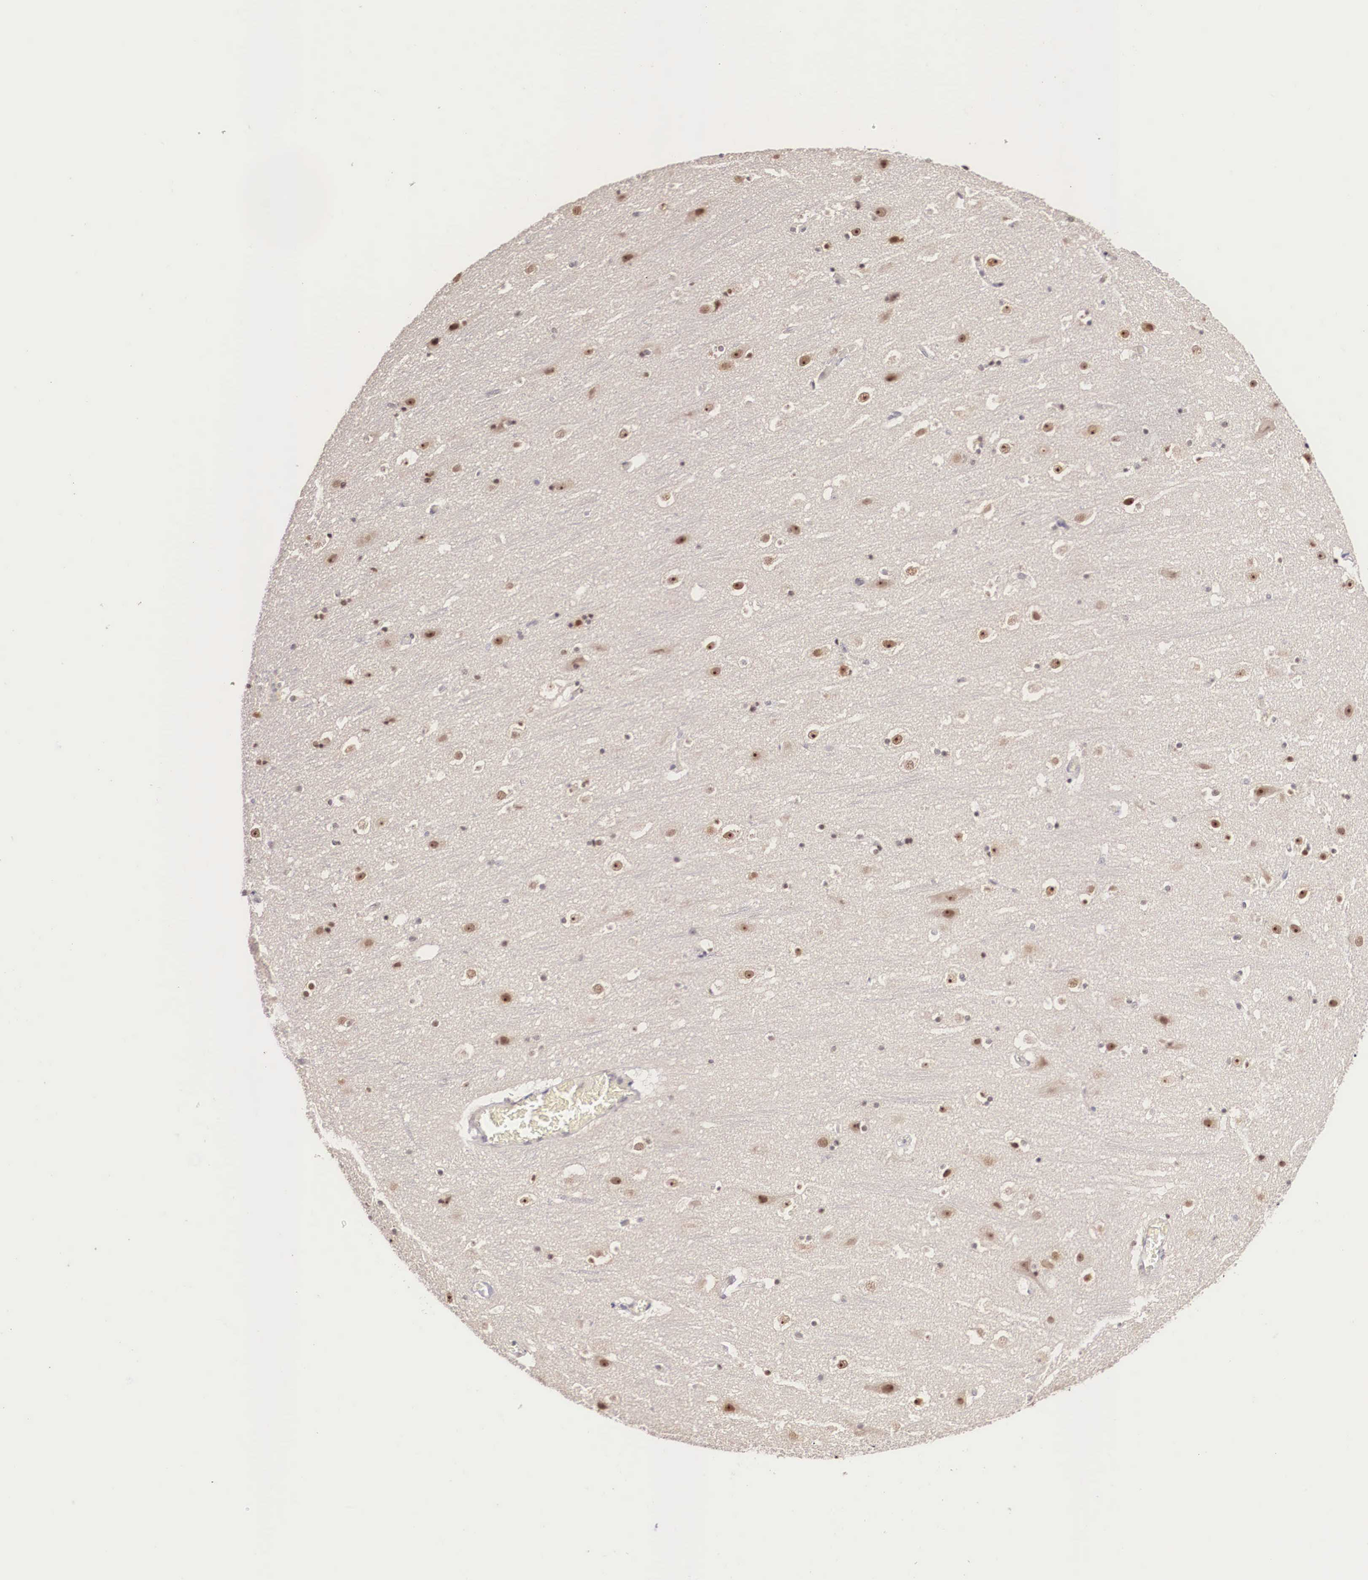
{"staining": {"intensity": "weak", "quantity": "<25%", "location": "cytoplasmic/membranous,nuclear"}, "tissue": "cerebral cortex", "cell_type": "Endothelial cells", "image_type": "normal", "snomed": [{"axis": "morphology", "description": "Normal tissue, NOS"}, {"axis": "topography", "description": "Cerebral cortex"}], "caption": "Immunohistochemistry micrograph of normal cerebral cortex: human cerebral cortex stained with DAB demonstrates no significant protein staining in endothelial cells.", "gene": "ZNF275", "patient": {"sex": "male", "age": 45}}